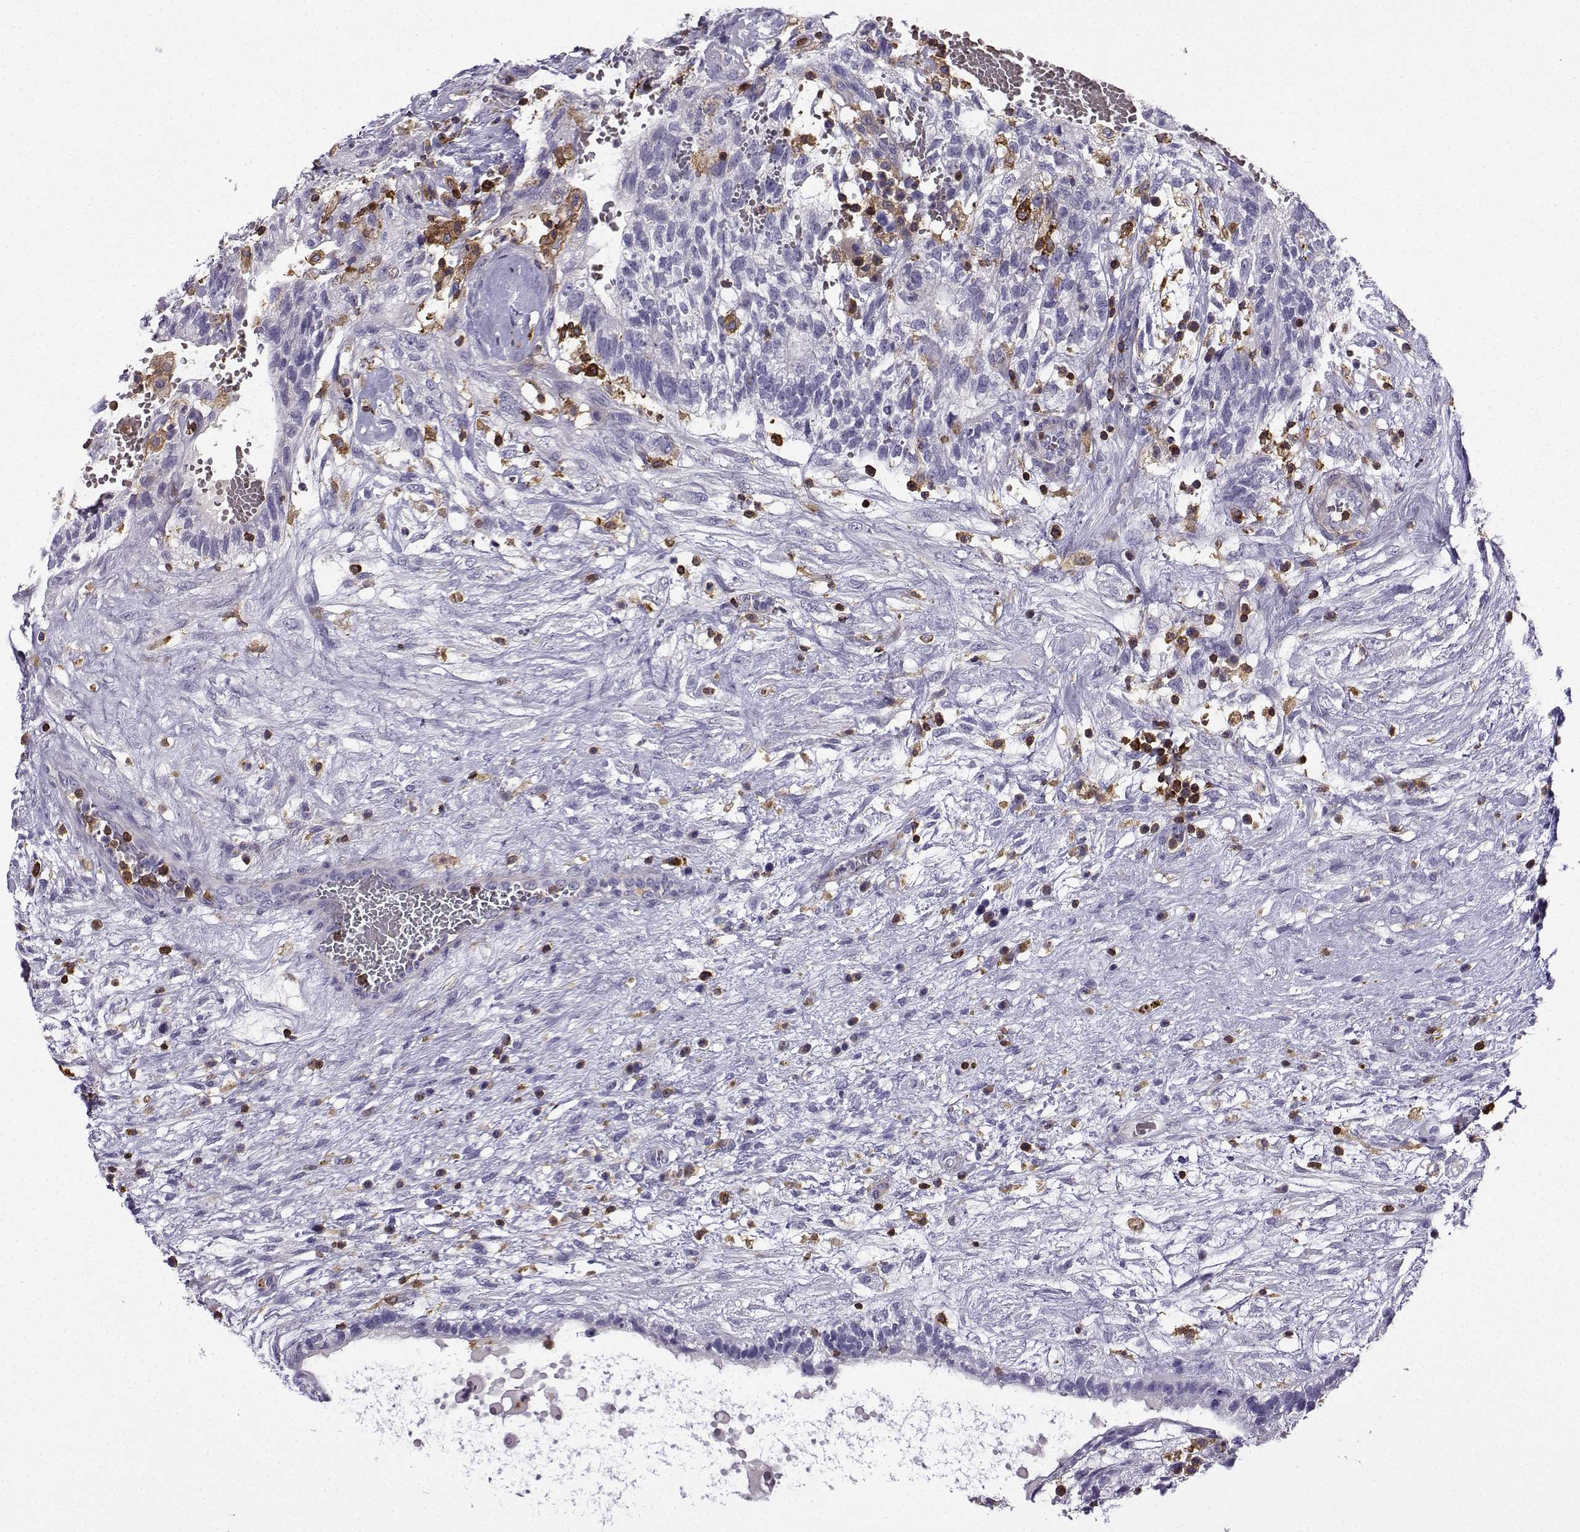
{"staining": {"intensity": "negative", "quantity": "none", "location": "none"}, "tissue": "testis cancer", "cell_type": "Tumor cells", "image_type": "cancer", "snomed": [{"axis": "morphology", "description": "Normal tissue, NOS"}, {"axis": "morphology", "description": "Carcinoma, Embryonal, NOS"}, {"axis": "topography", "description": "Testis"}, {"axis": "topography", "description": "Epididymis"}], "caption": "Testis cancer was stained to show a protein in brown. There is no significant positivity in tumor cells. The staining was performed using DAB to visualize the protein expression in brown, while the nuclei were stained in blue with hematoxylin (Magnification: 20x).", "gene": "DOCK10", "patient": {"sex": "male", "age": 32}}